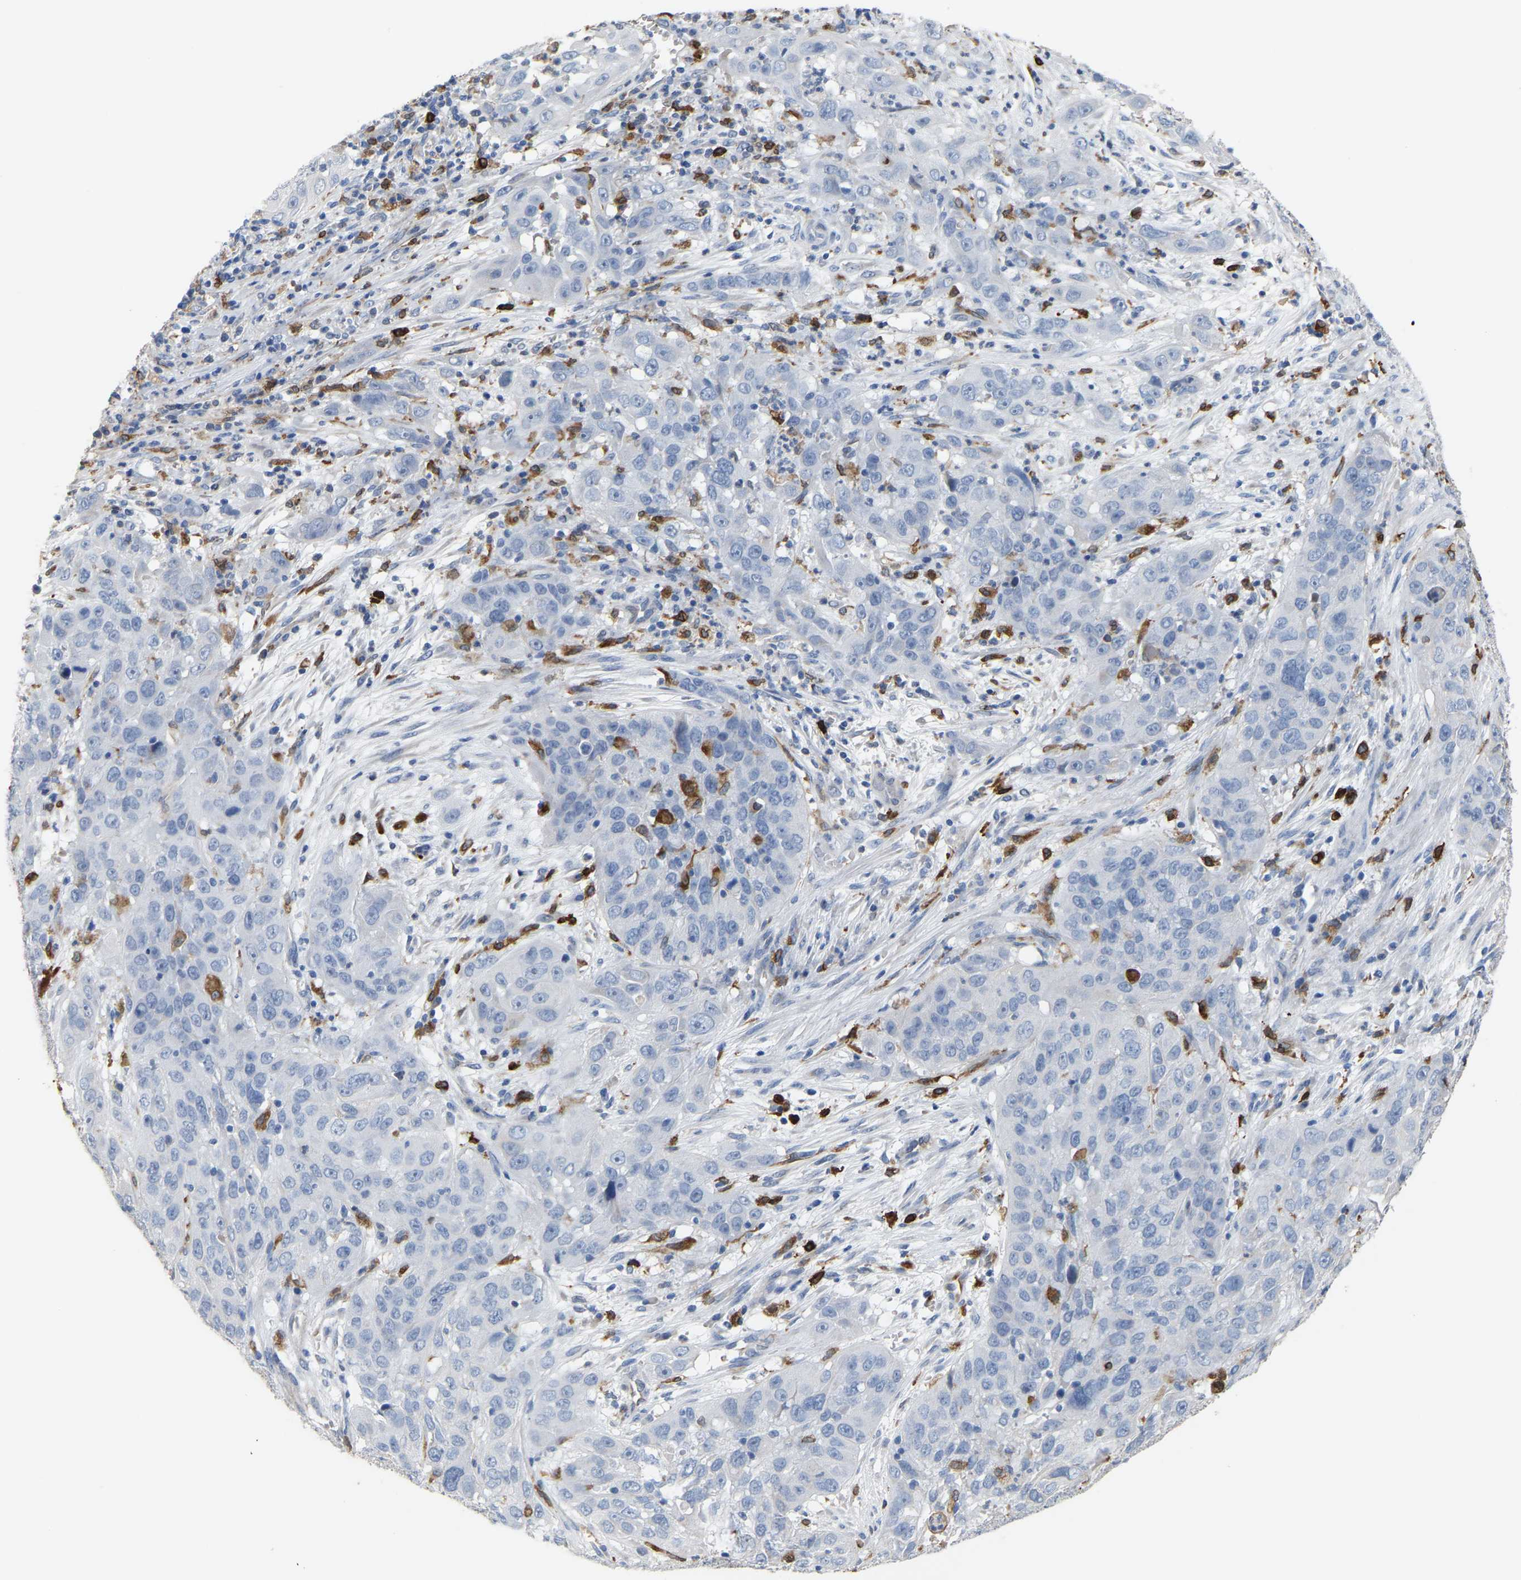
{"staining": {"intensity": "negative", "quantity": "none", "location": "none"}, "tissue": "cervical cancer", "cell_type": "Tumor cells", "image_type": "cancer", "snomed": [{"axis": "morphology", "description": "Squamous cell carcinoma, NOS"}, {"axis": "topography", "description": "Cervix"}], "caption": "Tumor cells are negative for protein expression in human cervical squamous cell carcinoma. (Brightfield microscopy of DAB (3,3'-diaminobenzidine) IHC at high magnification).", "gene": "PTGS1", "patient": {"sex": "female", "age": 32}}